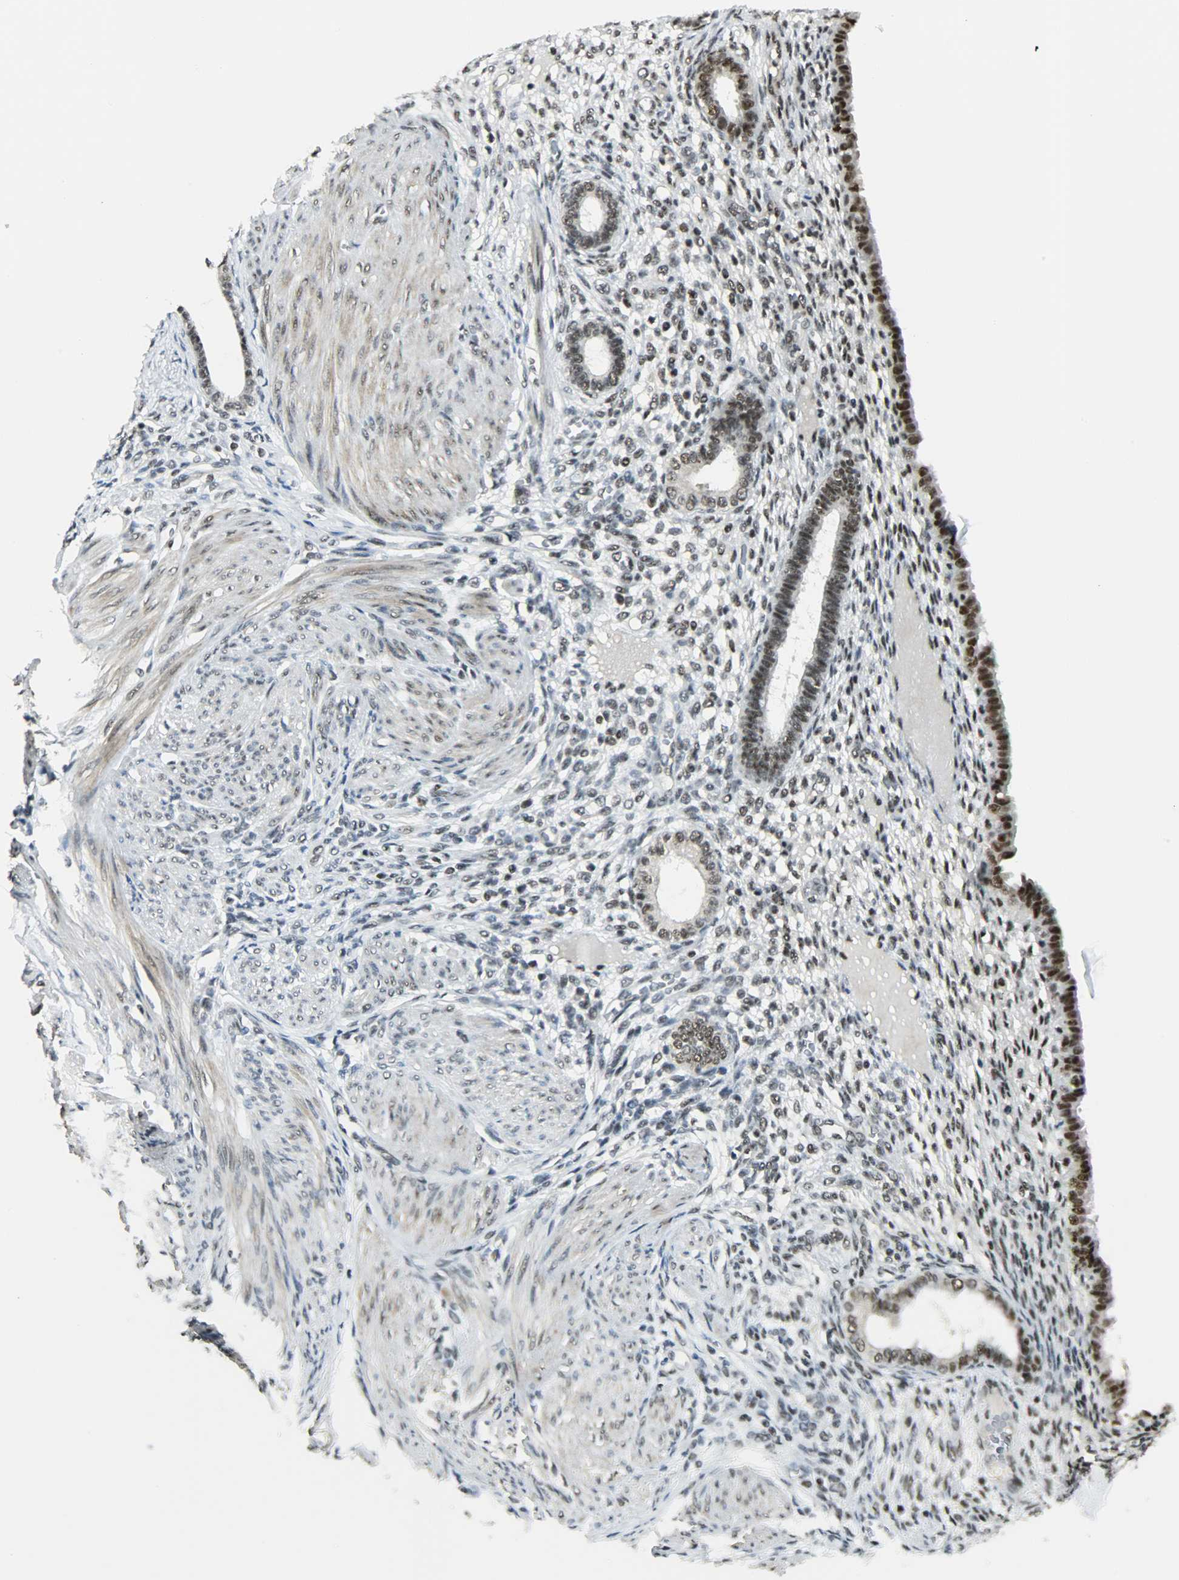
{"staining": {"intensity": "moderate", "quantity": ">75%", "location": "nuclear"}, "tissue": "endometrium", "cell_type": "Cells in endometrial stroma", "image_type": "normal", "snomed": [{"axis": "morphology", "description": "Normal tissue, NOS"}, {"axis": "topography", "description": "Endometrium"}], "caption": "Endometrium stained for a protein (brown) displays moderate nuclear positive positivity in about >75% of cells in endometrial stroma.", "gene": "SUGP1", "patient": {"sex": "female", "age": 72}}